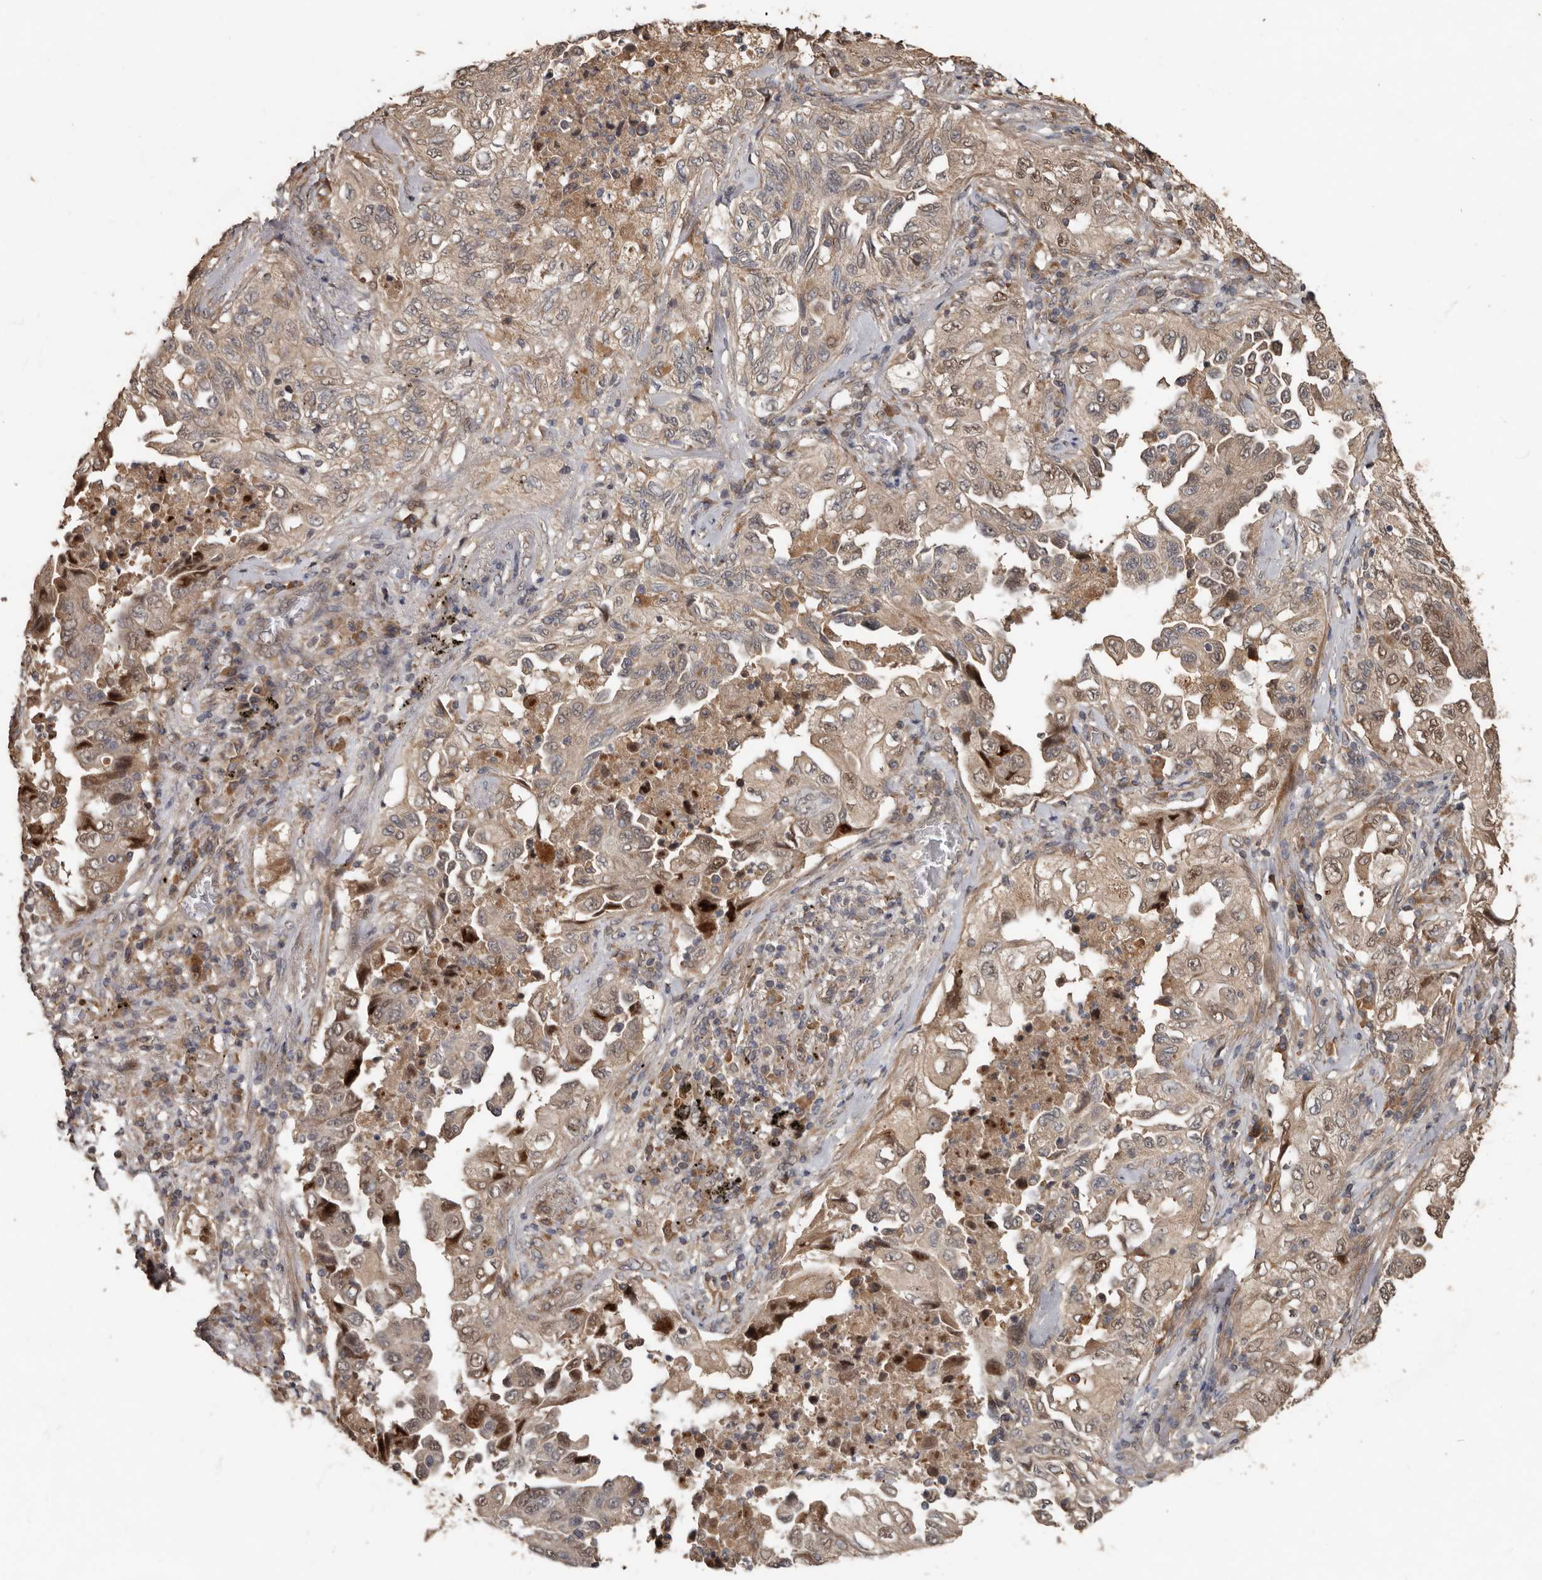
{"staining": {"intensity": "weak", "quantity": ">75%", "location": "cytoplasmic/membranous,nuclear"}, "tissue": "lung cancer", "cell_type": "Tumor cells", "image_type": "cancer", "snomed": [{"axis": "morphology", "description": "Adenocarcinoma, NOS"}, {"axis": "topography", "description": "Lung"}], "caption": "Adenocarcinoma (lung) stained with a protein marker shows weak staining in tumor cells.", "gene": "KIF26B", "patient": {"sex": "female", "age": 51}}